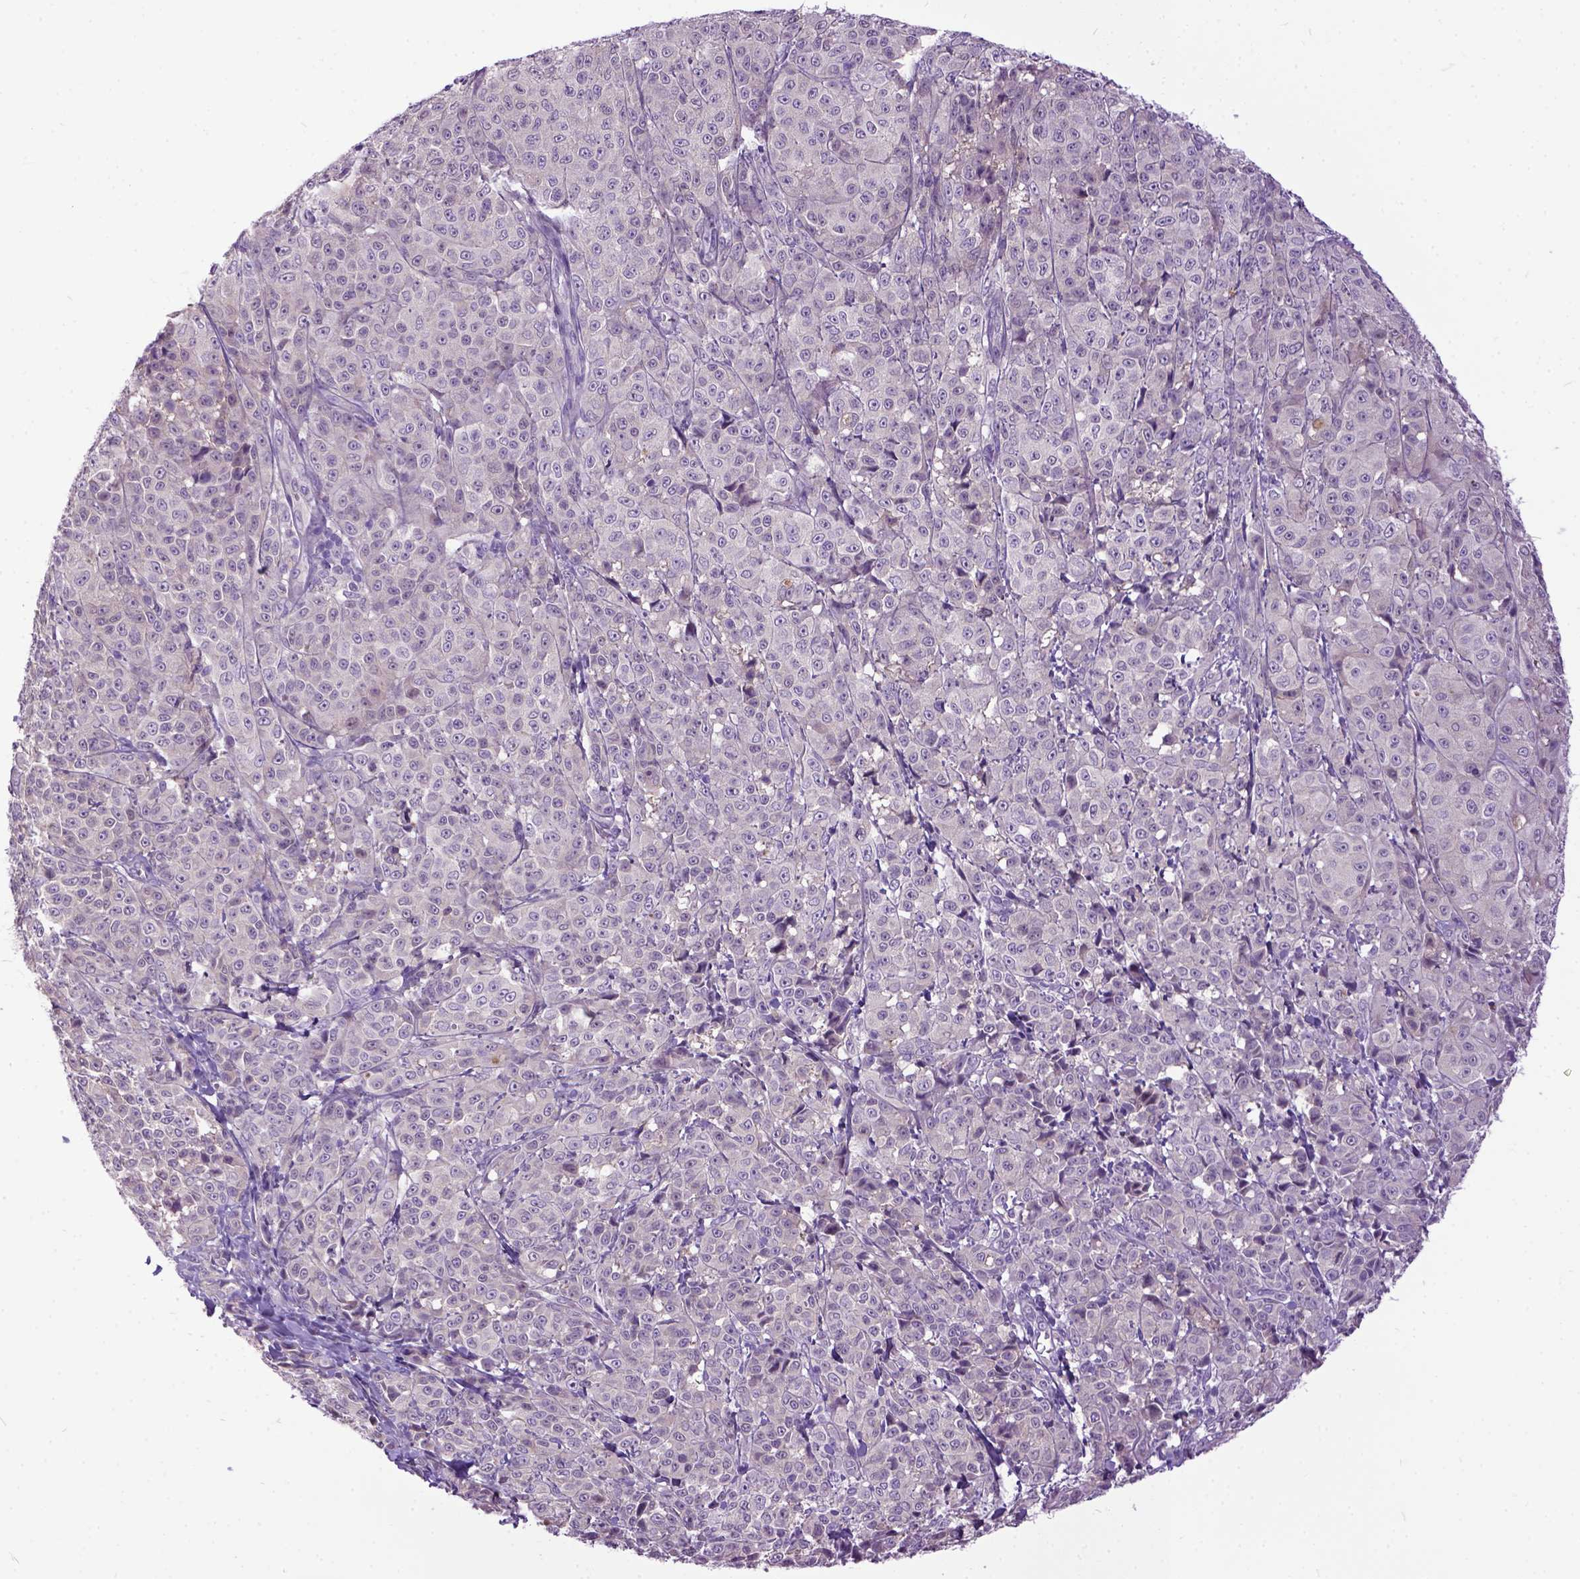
{"staining": {"intensity": "weak", "quantity": "<25%", "location": "cytoplasmic/membranous"}, "tissue": "melanoma", "cell_type": "Tumor cells", "image_type": "cancer", "snomed": [{"axis": "morphology", "description": "Malignant melanoma, NOS"}, {"axis": "topography", "description": "Skin"}], "caption": "Melanoma was stained to show a protein in brown. There is no significant staining in tumor cells.", "gene": "NEK5", "patient": {"sex": "male", "age": 89}}